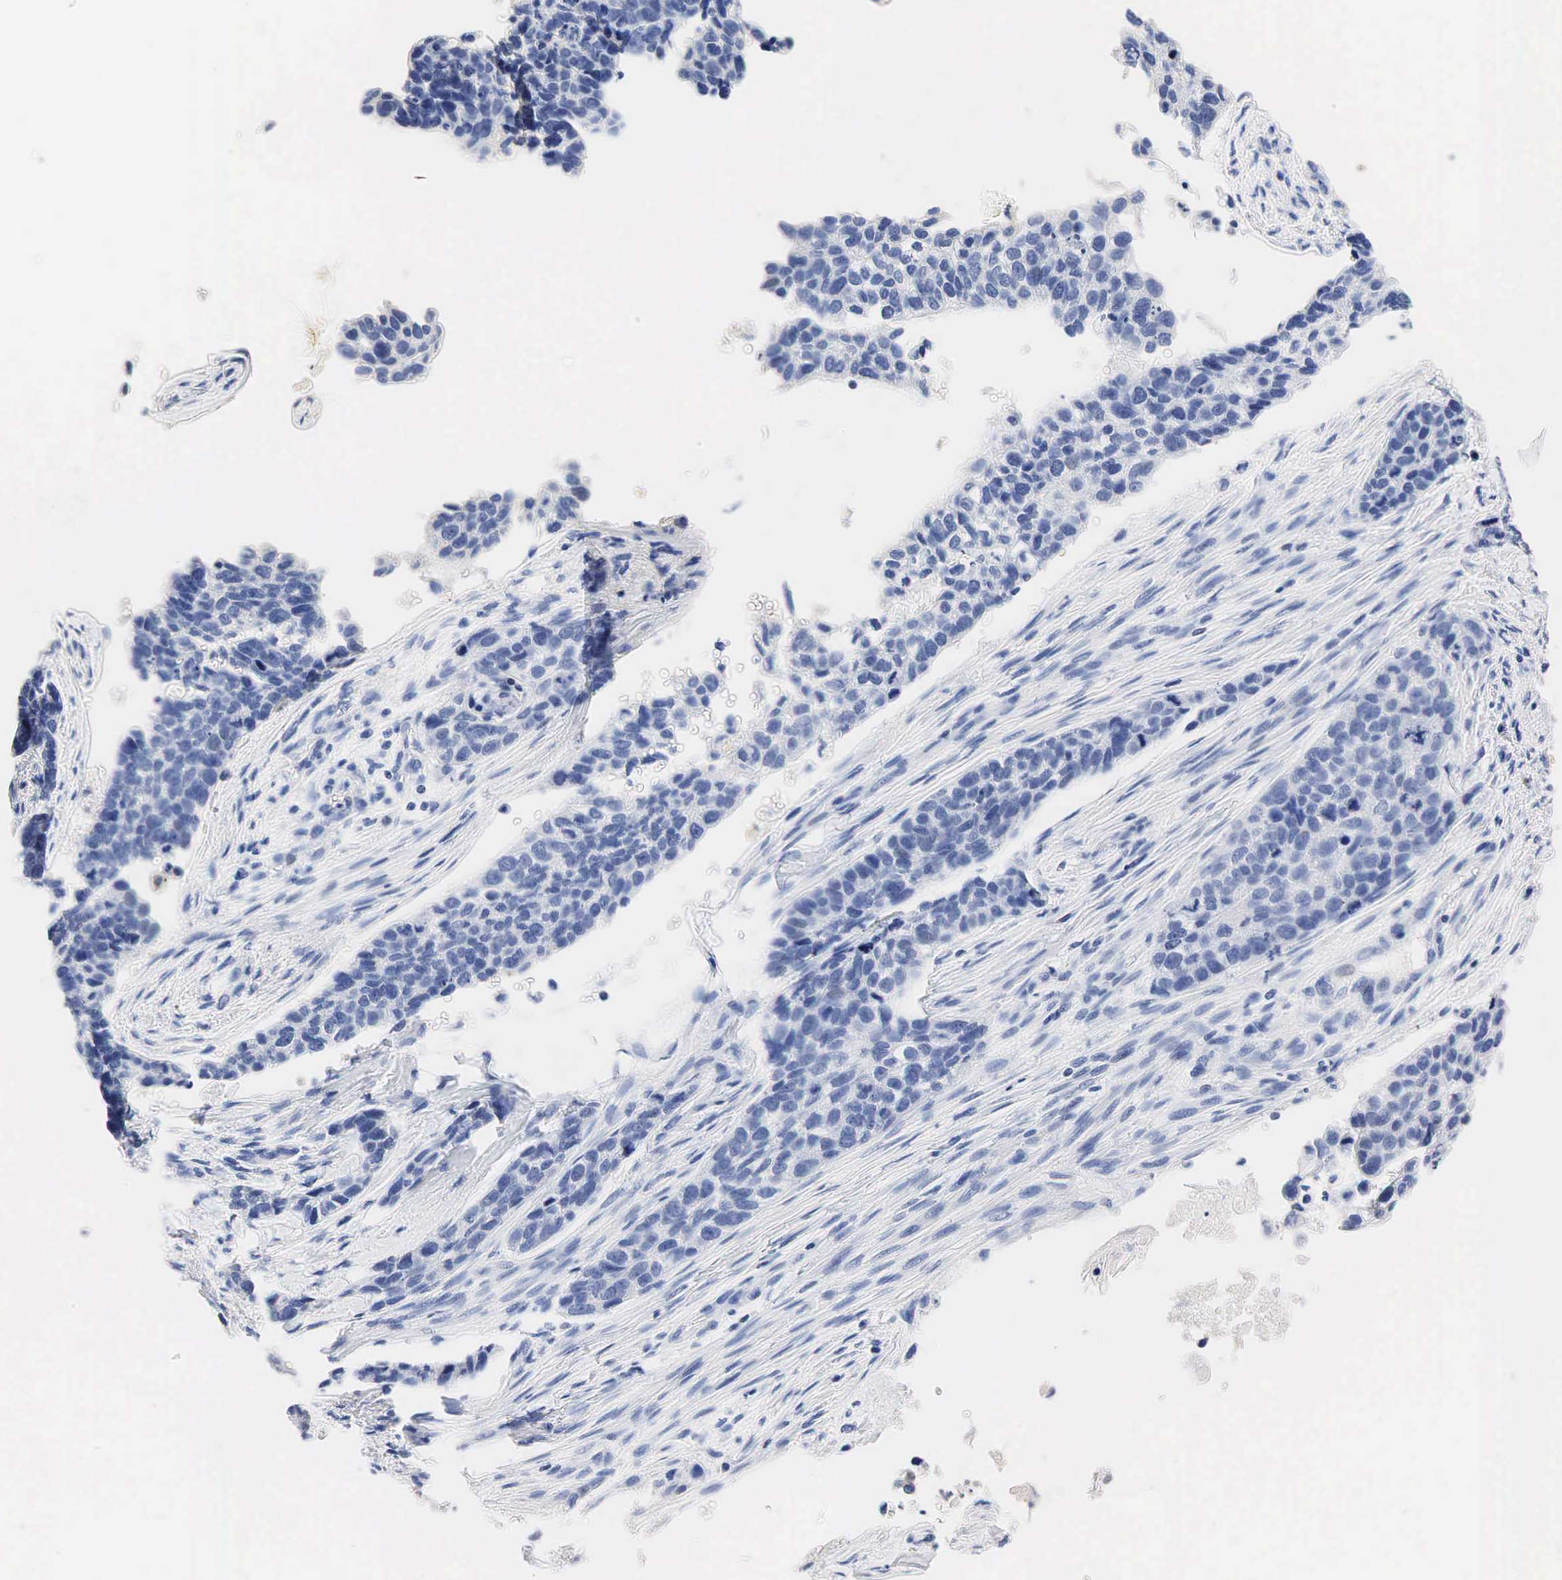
{"staining": {"intensity": "negative", "quantity": "none", "location": "none"}, "tissue": "lung cancer", "cell_type": "Tumor cells", "image_type": "cancer", "snomed": [{"axis": "morphology", "description": "Squamous cell carcinoma, NOS"}, {"axis": "topography", "description": "Lymph node"}, {"axis": "topography", "description": "Lung"}], "caption": "This is an IHC histopathology image of human squamous cell carcinoma (lung). There is no positivity in tumor cells.", "gene": "SST", "patient": {"sex": "male", "age": 74}}